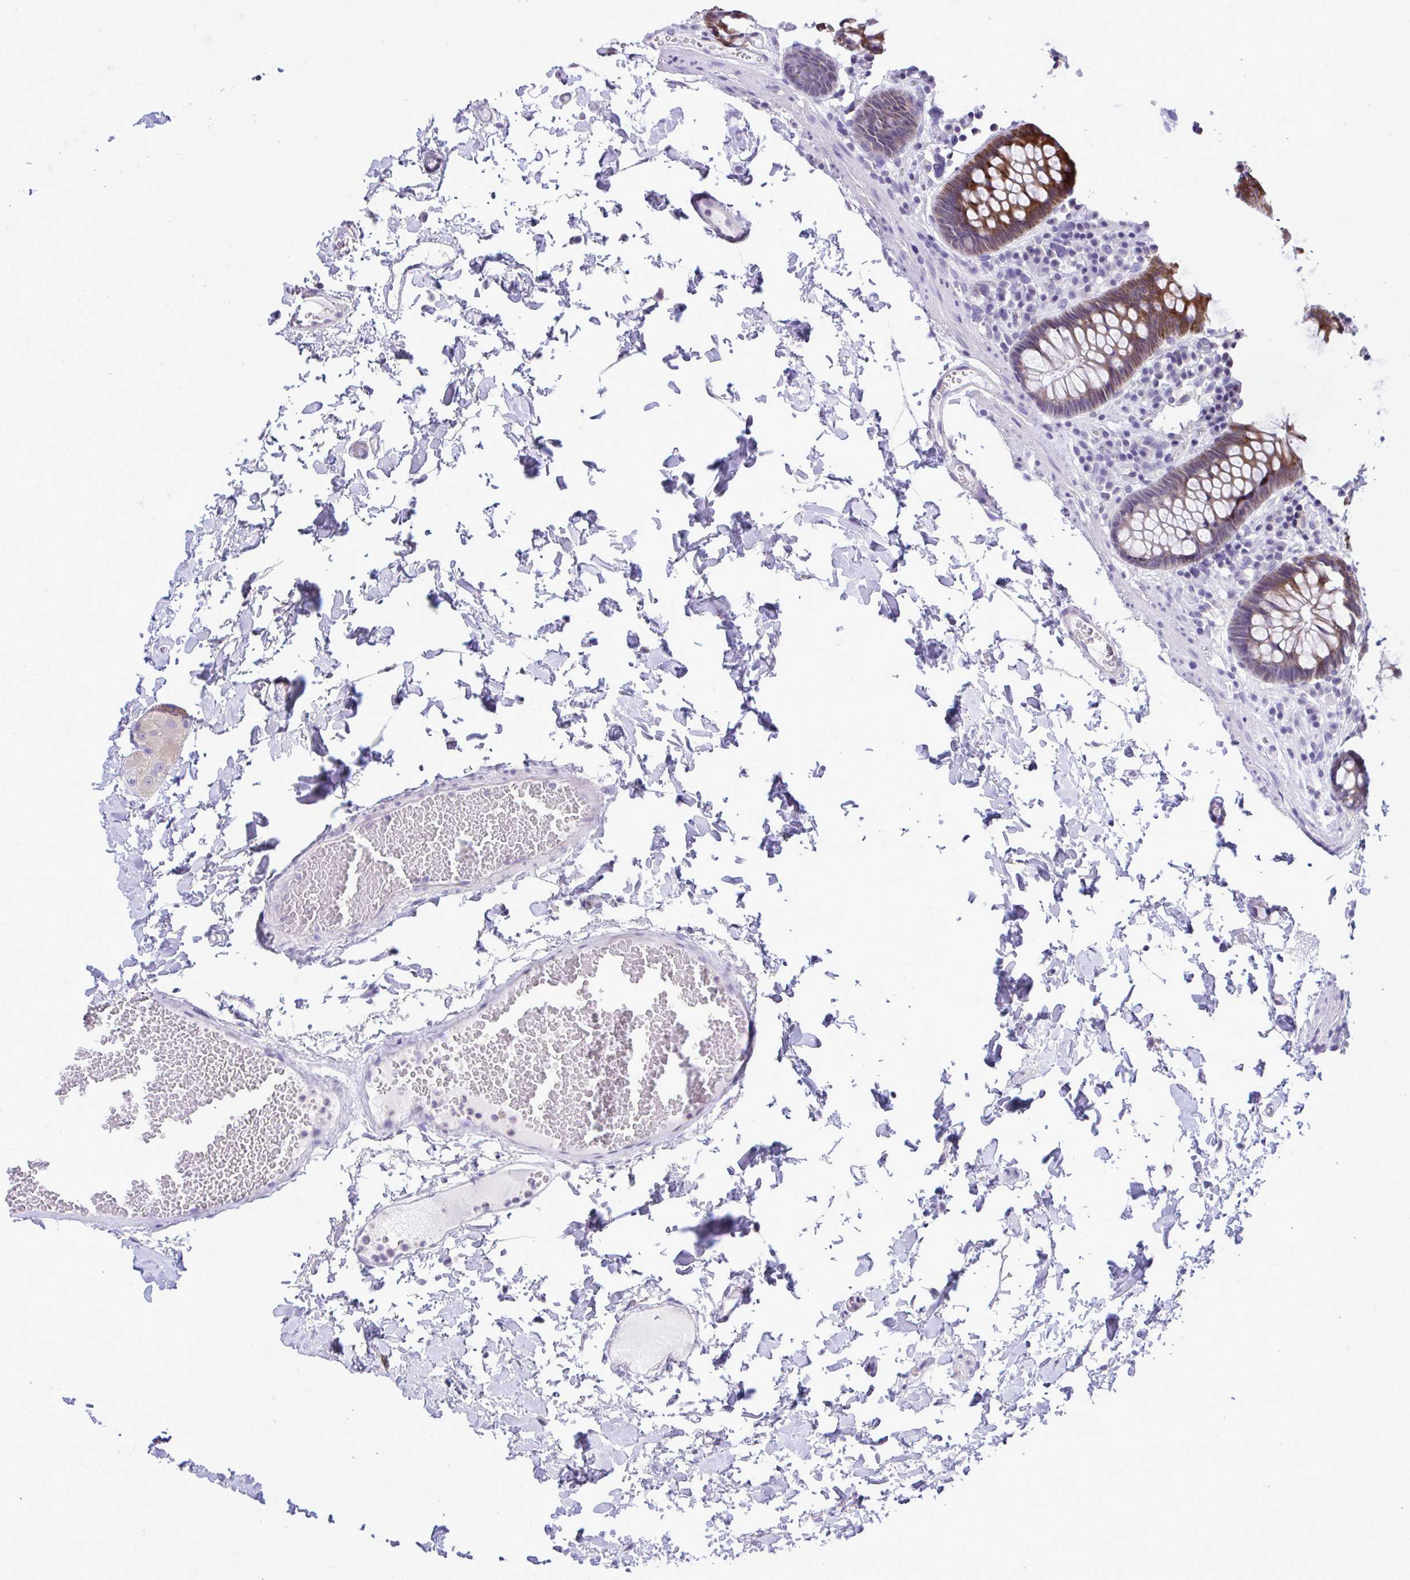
{"staining": {"intensity": "negative", "quantity": "none", "location": "none"}, "tissue": "colon", "cell_type": "Endothelial cells", "image_type": "normal", "snomed": [{"axis": "morphology", "description": "Normal tissue, NOS"}, {"axis": "topography", "description": "Colon"}, {"axis": "topography", "description": "Peripheral nerve tissue"}], "caption": "Colon was stained to show a protein in brown. There is no significant expression in endothelial cells. (Brightfield microscopy of DAB (3,3'-diaminobenzidine) immunohistochemistry (IHC) at high magnification).", "gene": "PIGK", "patient": {"sex": "male", "age": 84}}